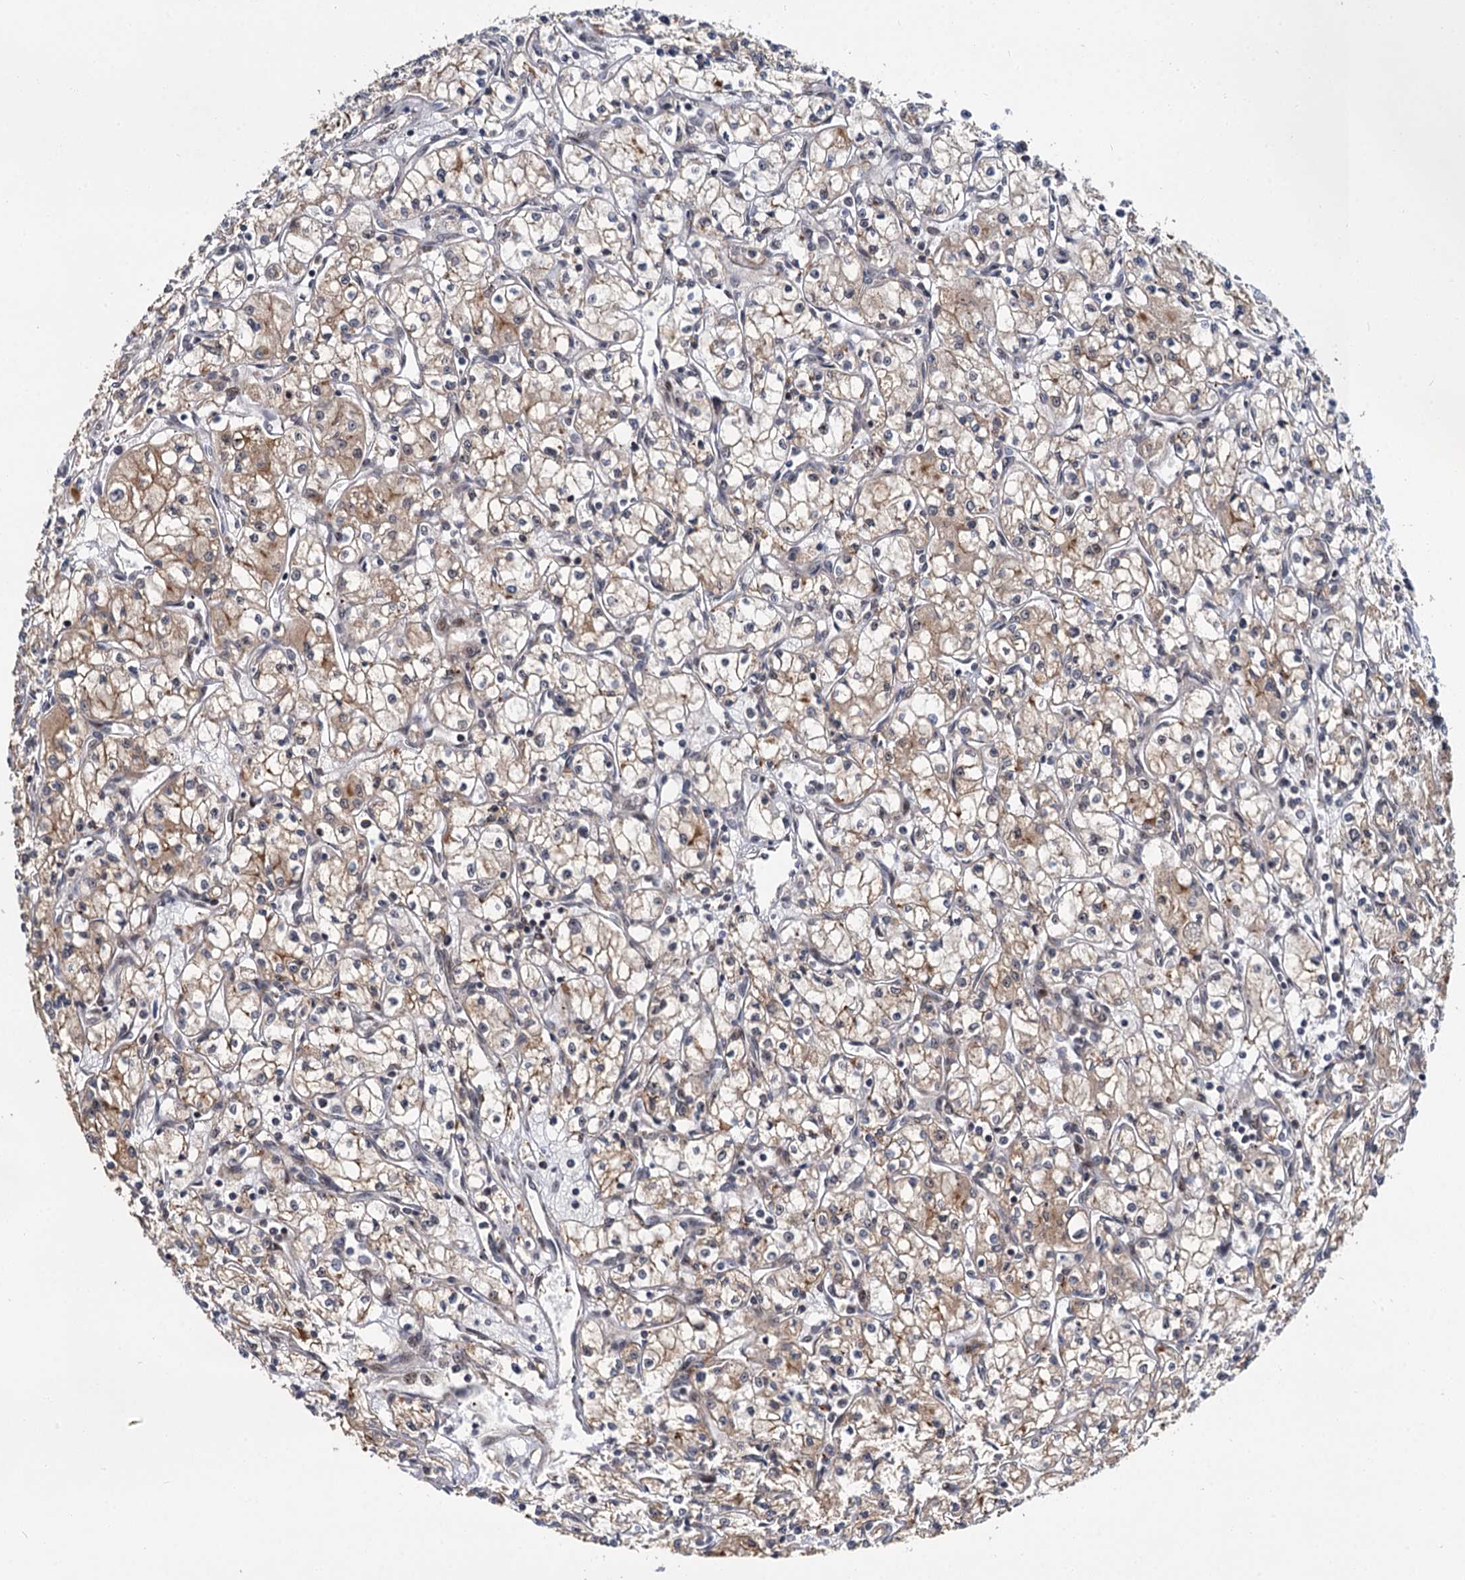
{"staining": {"intensity": "weak", "quantity": ">75%", "location": "cytoplasmic/membranous"}, "tissue": "renal cancer", "cell_type": "Tumor cells", "image_type": "cancer", "snomed": [{"axis": "morphology", "description": "Adenocarcinoma, NOS"}, {"axis": "topography", "description": "Kidney"}], "caption": "An image of human renal adenocarcinoma stained for a protein shows weak cytoplasmic/membranous brown staining in tumor cells. The staining was performed using DAB (3,3'-diaminobenzidine) to visualize the protein expression in brown, while the nuclei were stained in blue with hematoxylin (Magnification: 20x).", "gene": "MBD6", "patient": {"sex": "male", "age": 59}}